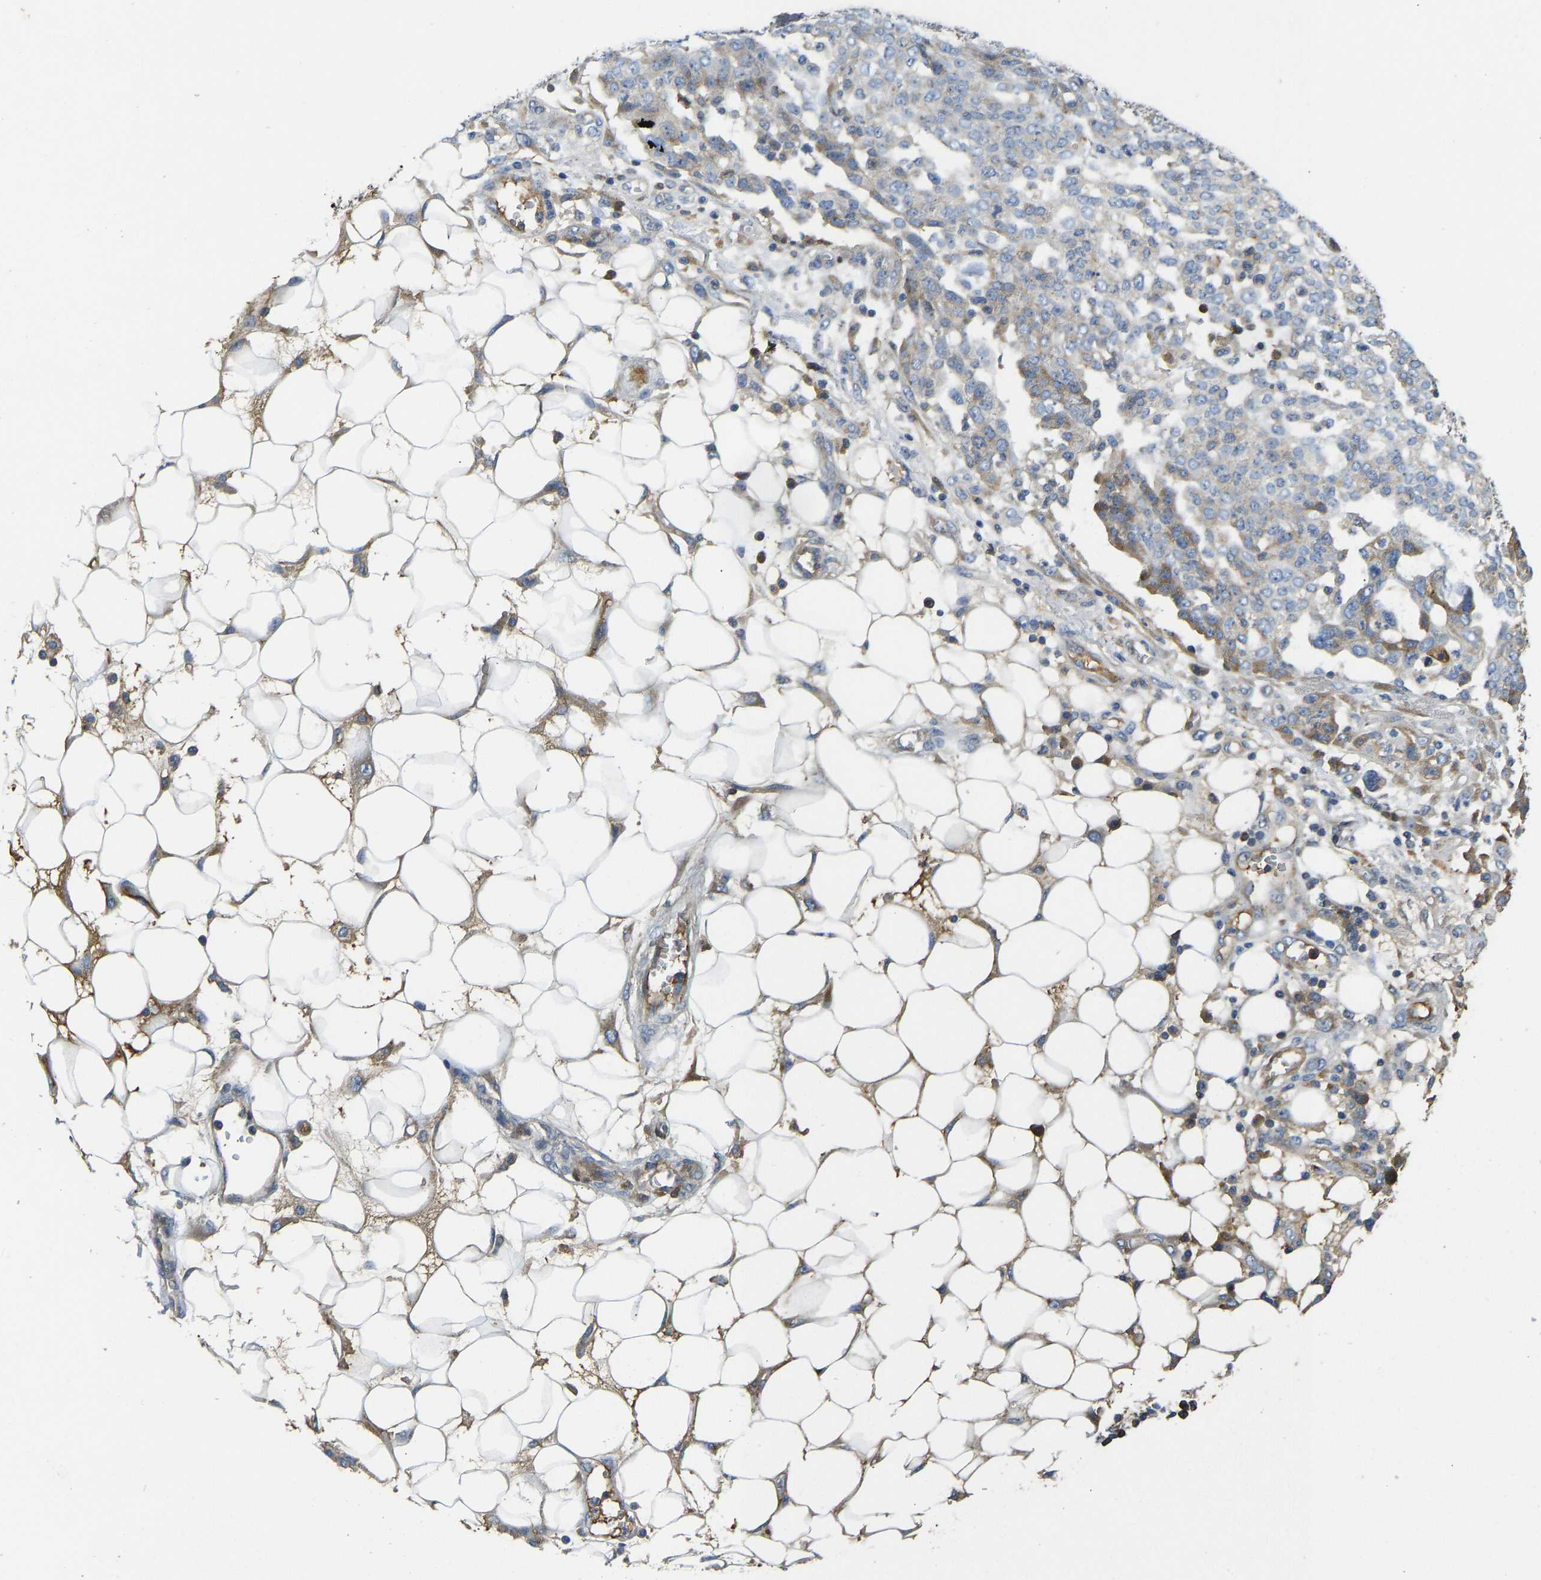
{"staining": {"intensity": "moderate", "quantity": "<25%", "location": "cytoplasmic/membranous"}, "tissue": "ovarian cancer", "cell_type": "Tumor cells", "image_type": "cancer", "snomed": [{"axis": "morphology", "description": "Cystadenocarcinoma, serous, NOS"}, {"axis": "topography", "description": "Soft tissue"}, {"axis": "topography", "description": "Ovary"}], "caption": "Brown immunohistochemical staining in human ovarian cancer (serous cystadenocarcinoma) displays moderate cytoplasmic/membranous expression in about <25% of tumor cells.", "gene": "VCPKMT", "patient": {"sex": "female", "age": 57}}